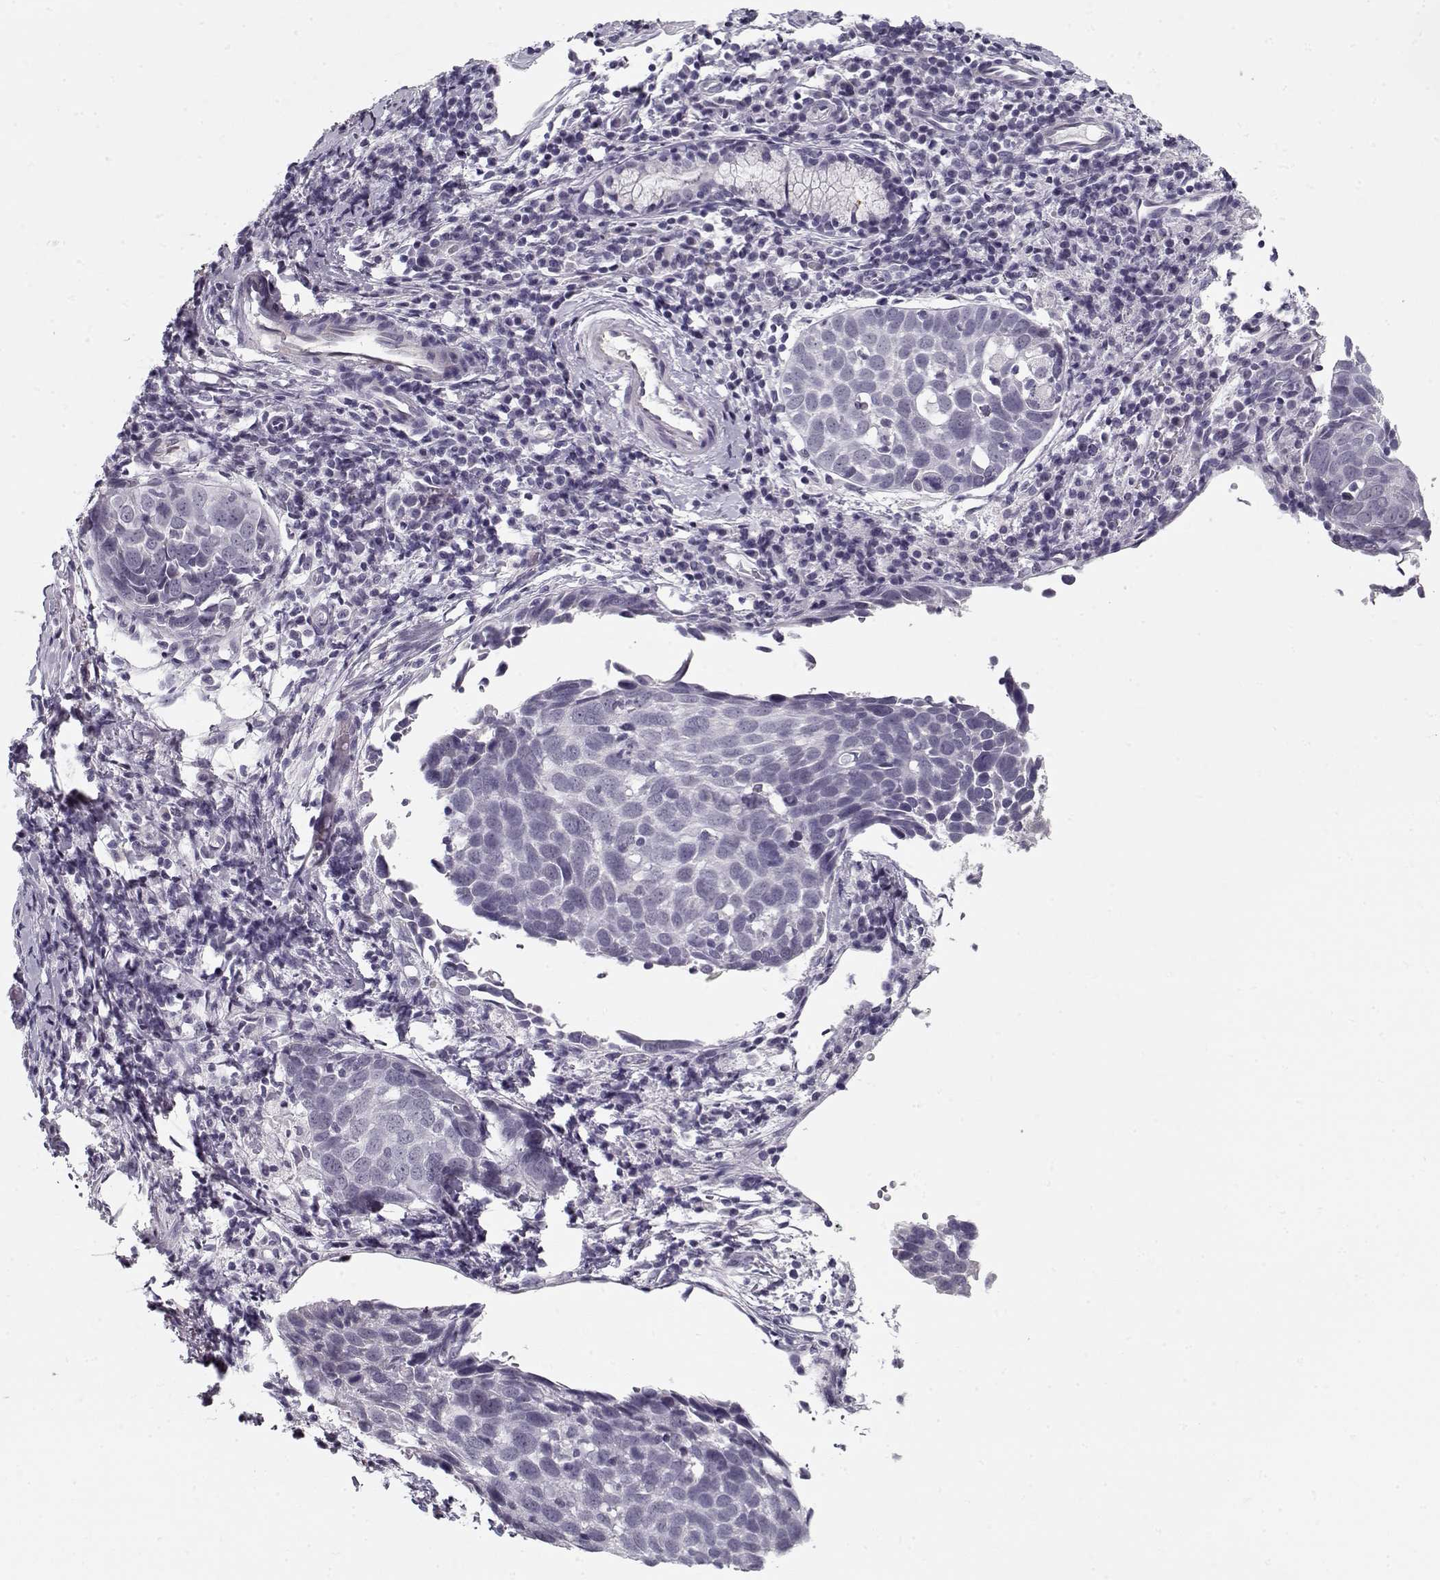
{"staining": {"intensity": "negative", "quantity": "none", "location": "none"}, "tissue": "lung cancer", "cell_type": "Tumor cells", "image_type": "cancer", "snomed": [{"axis": "morphology", "description": "Squamous cell carcinoma, NOS"}, {"axis": "topography", "description": "Lung"}], "caption": "IHC of squamous cell carcinoma (lung) displays no staining in tumor cells.", "gene": "SPACA9", "patient": {"sex": "male", "age": 57}}